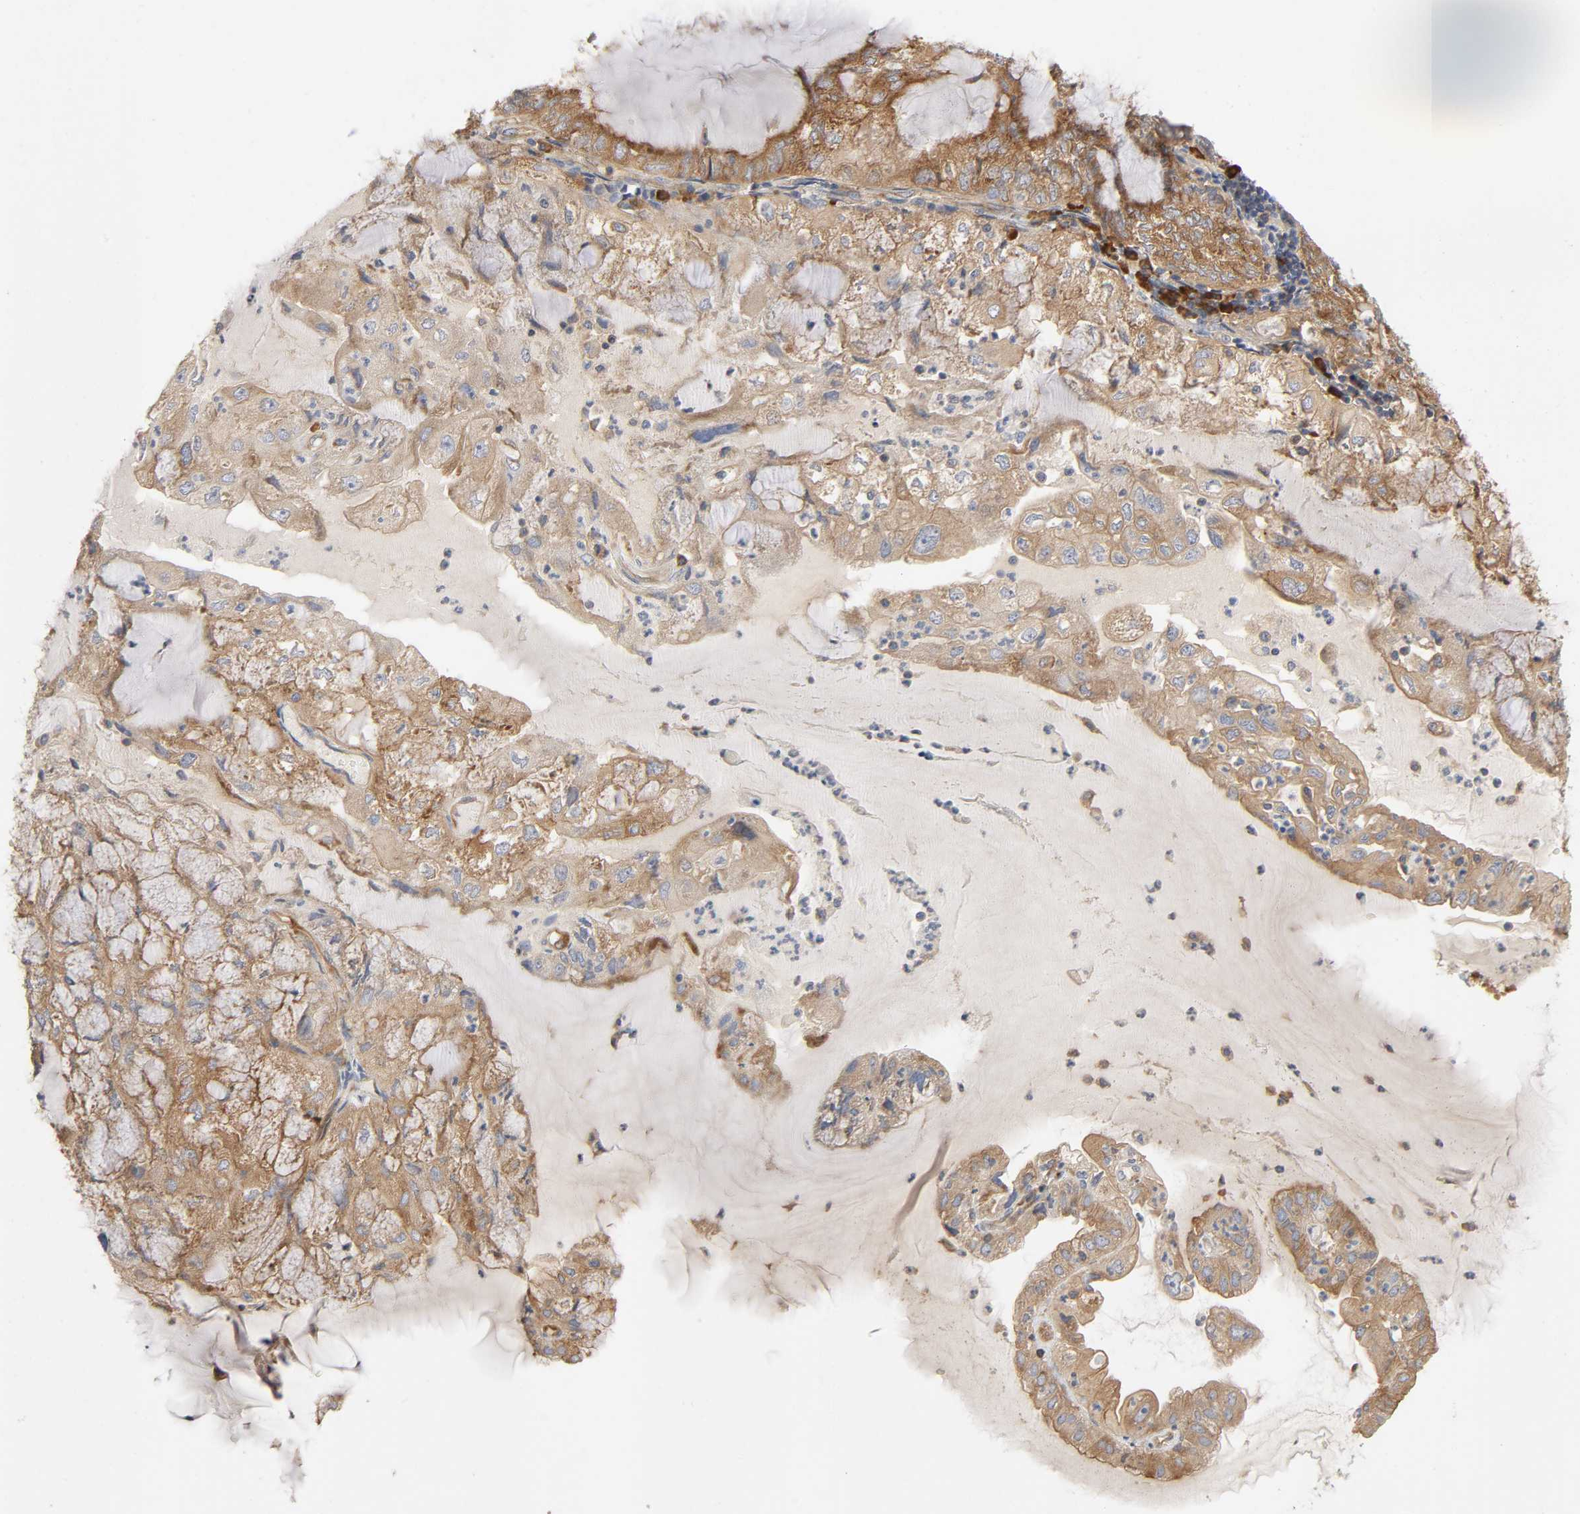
{"staining": {"intensity": "moderate", "quantity": ">75%", "location": "cytoplasmic/membranous"}, "tissue": "endometrial cancer", "cell_type": "Tumor cells", "image_type": "cancer", "snomed": [{"axis": "morphology", "description": "Adenocarcinoma, NOS"}, {"axis": "topography", "description": "Endometrium"}], "caption": "The micrograph exhibits immunohistochemical staining of endometrial cancer (adenocarcinoma). There is moderate cytoplasmic/membranous staining is identified in about >75% of tumor cells.", "gene": "SCHIP1", "patient": {"sex": "female", "age": 81}}